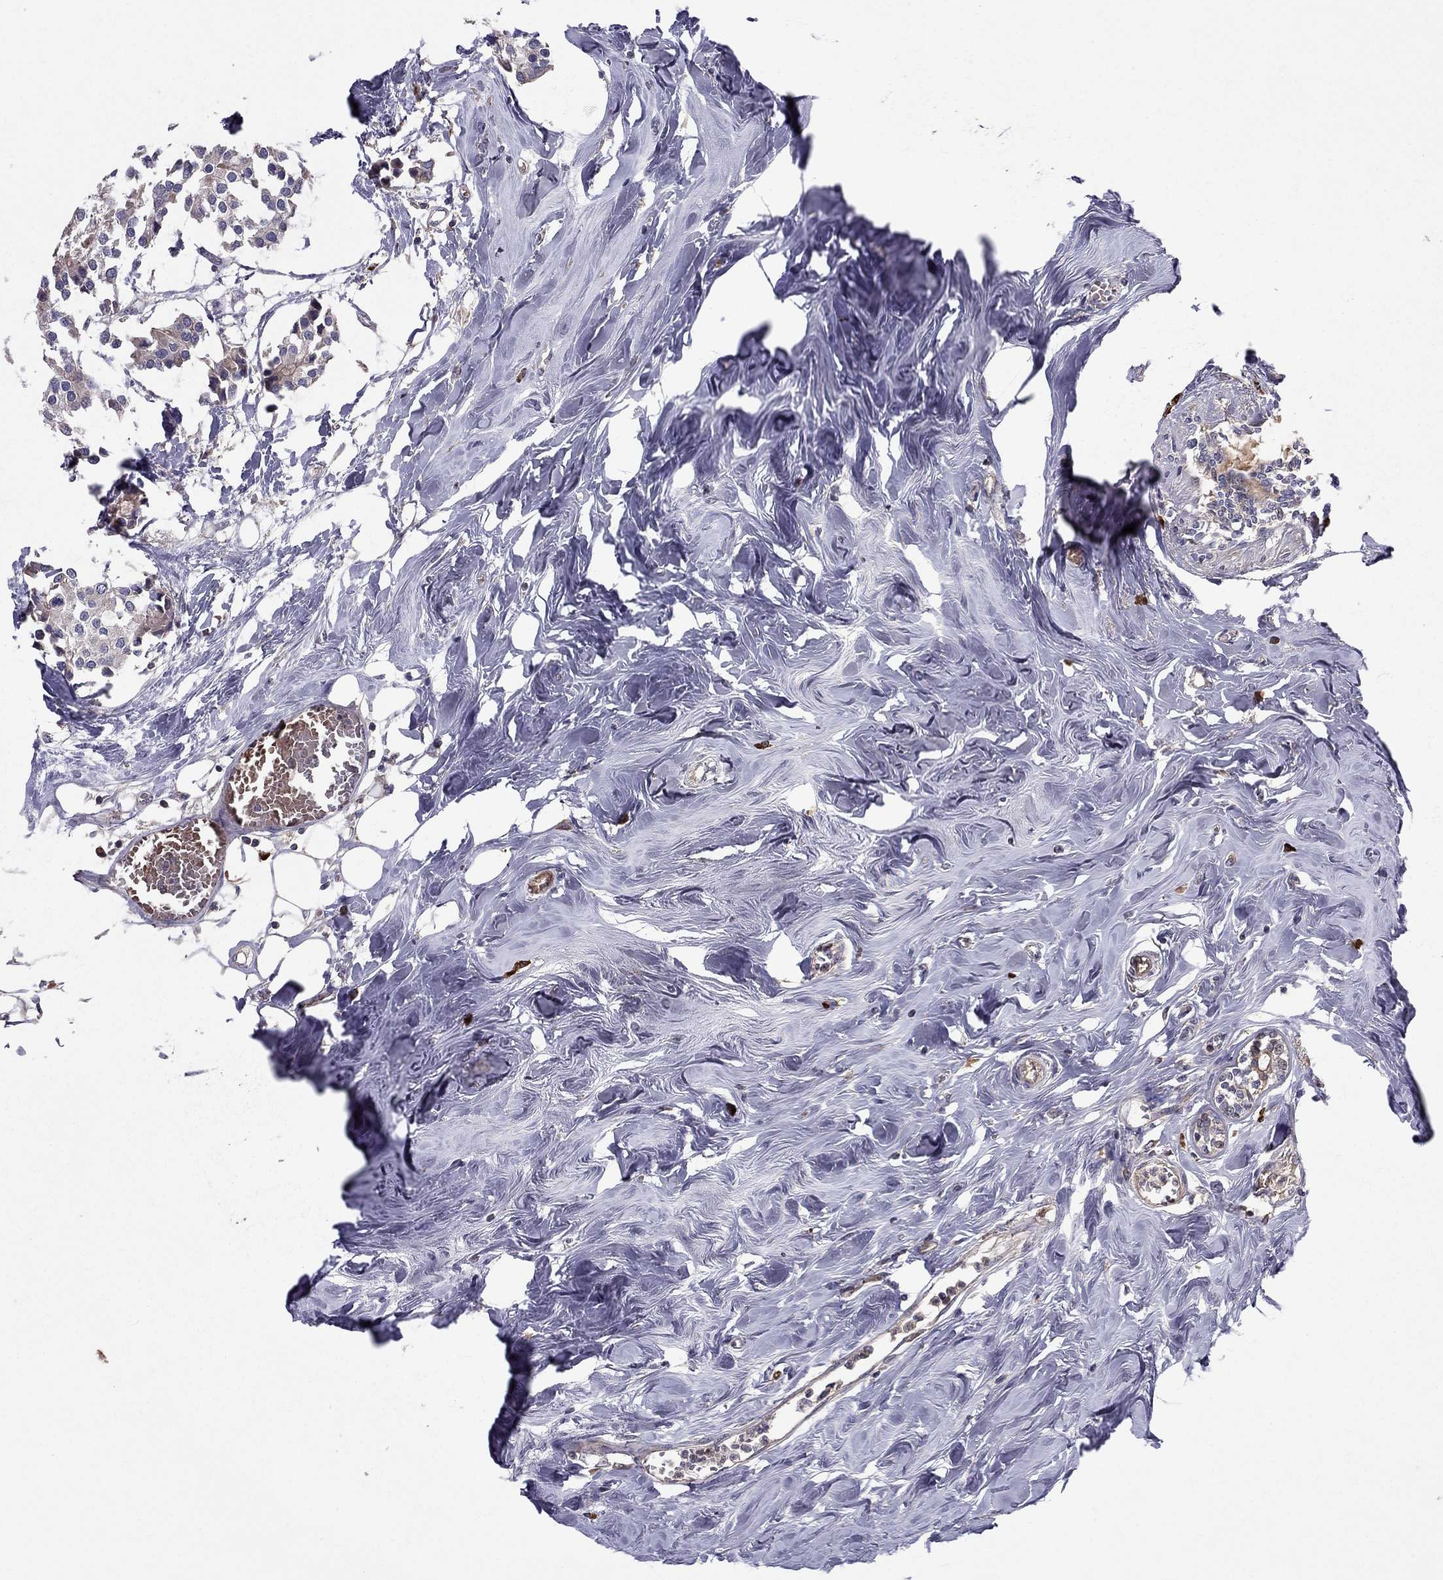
{"staining": {"intensity": "moderate", "quantity": "25%-75%", "location": "cytoplasmic/membranous"}, "tissue": "breast cancer", "cell_type": "Tumor cells", "image_type": "cancer", "snomed": [{"axis": "morphology", "description": "Duct carcinoma"}, {"axis": "topography", "description": "Breast"}], "caption": "IHC photomicrograph of neoplastic tissue: human breast intraductal carcinoma stained using IHC demonstrates medium levels of moderate protein expression localized specifically in the cytoplasmic/membranous of tumor cells, appearing as a cytoplasmic/membranous brown color.", "gene": "PIK3CG", "patient": {"sex": "female", "age": 83}}